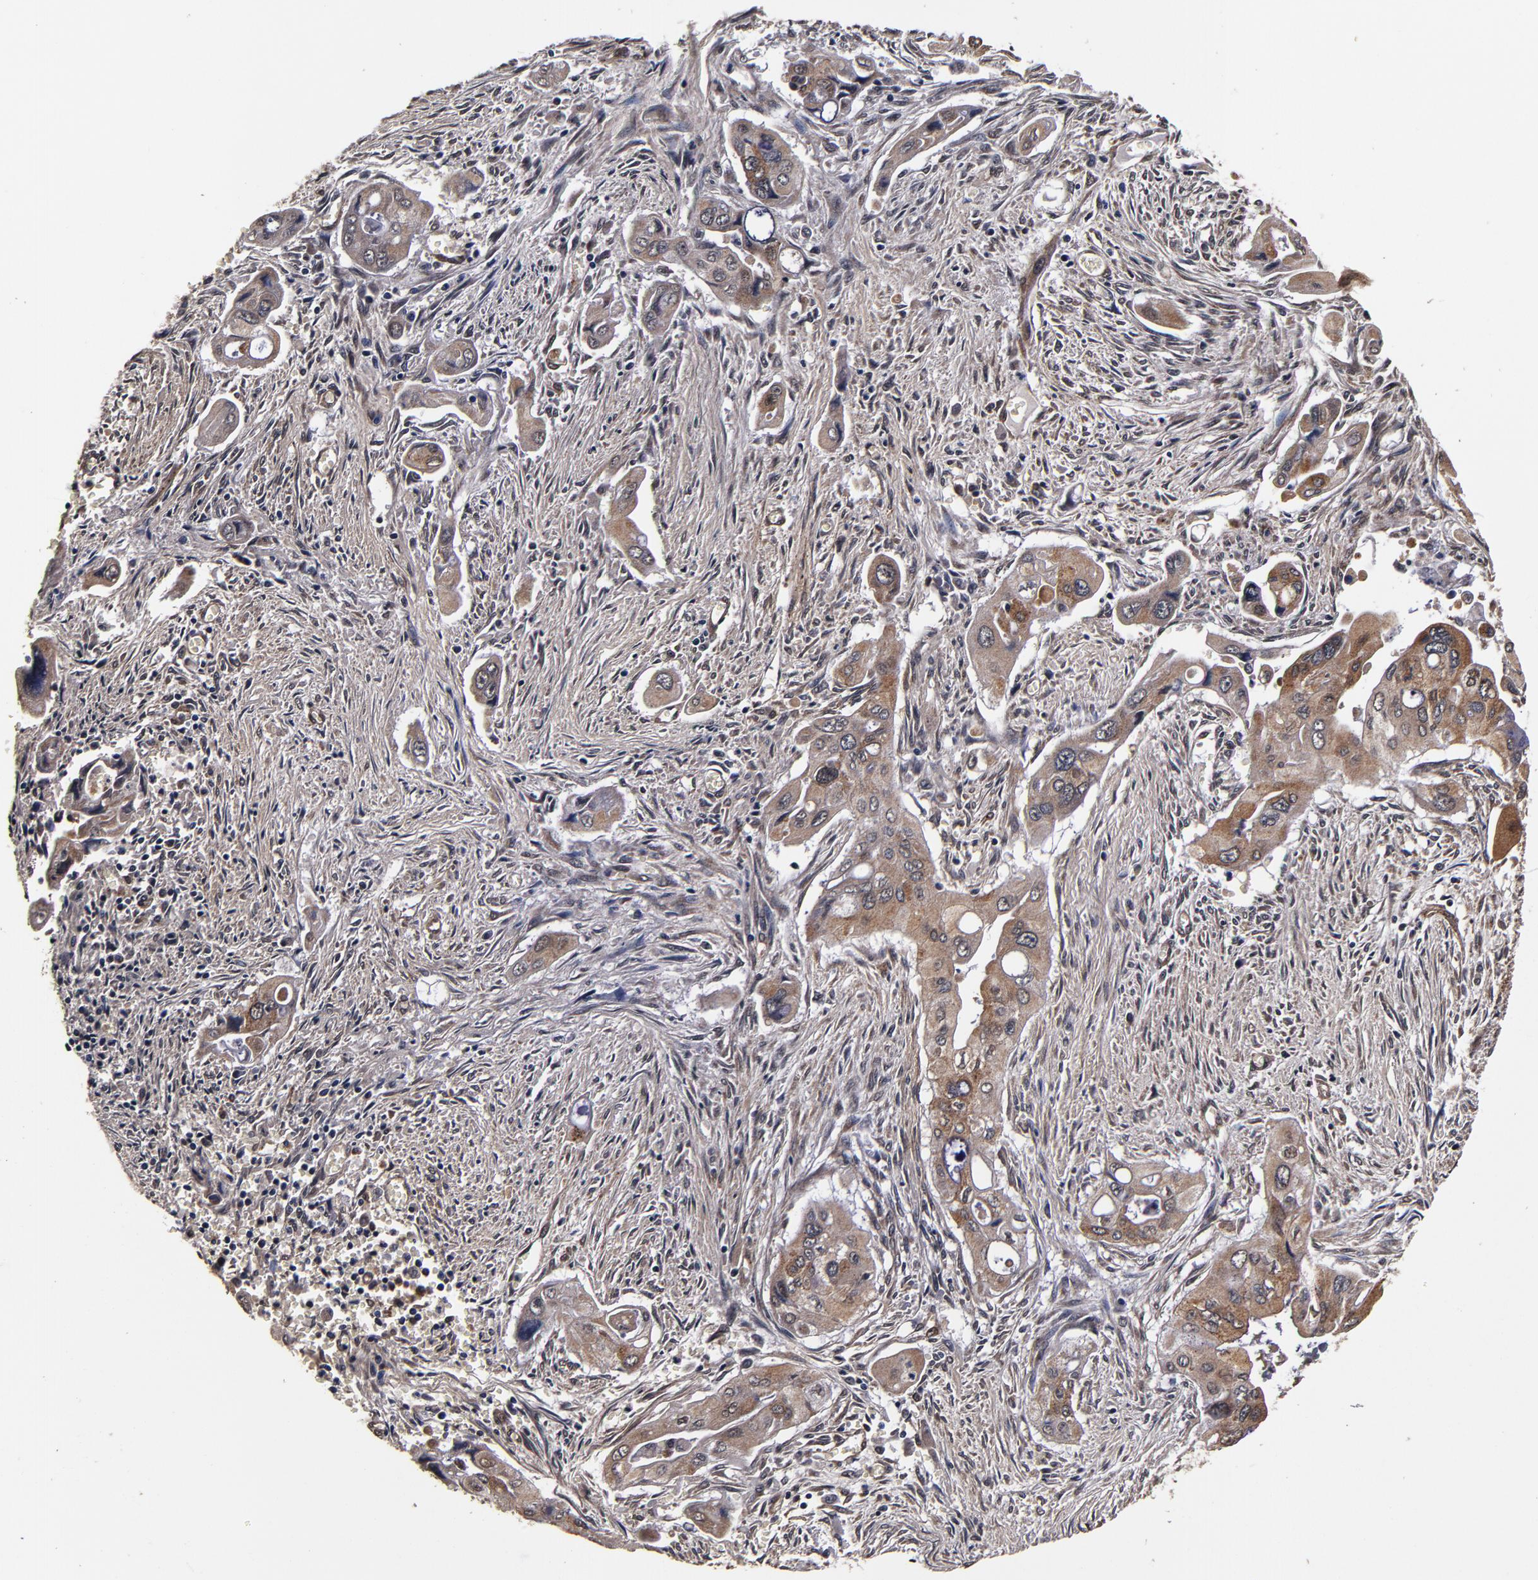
{"staining": {"intensity": "moderate", "quantity": ">75%", "location": "cytoplasmic/membranous"}, "tissue": "pancreatic cancer", "cell_type": "Tumor cells", "image_type": "cancer", "snomed": [{"axis": "morphology", "description": "Adenocarcinoma, NOS"}, {"axis": "topography", "description": "Pancreas"}], "caption": "A micrograph showing moderate cytoplasmic/membranous expression in approximately >75% of tumor cells in pancreatic cancer, as visualized by brown immunohistochemical staining.", "gene": "MMP15", "patient": {"sex": "male", "age": 77}}